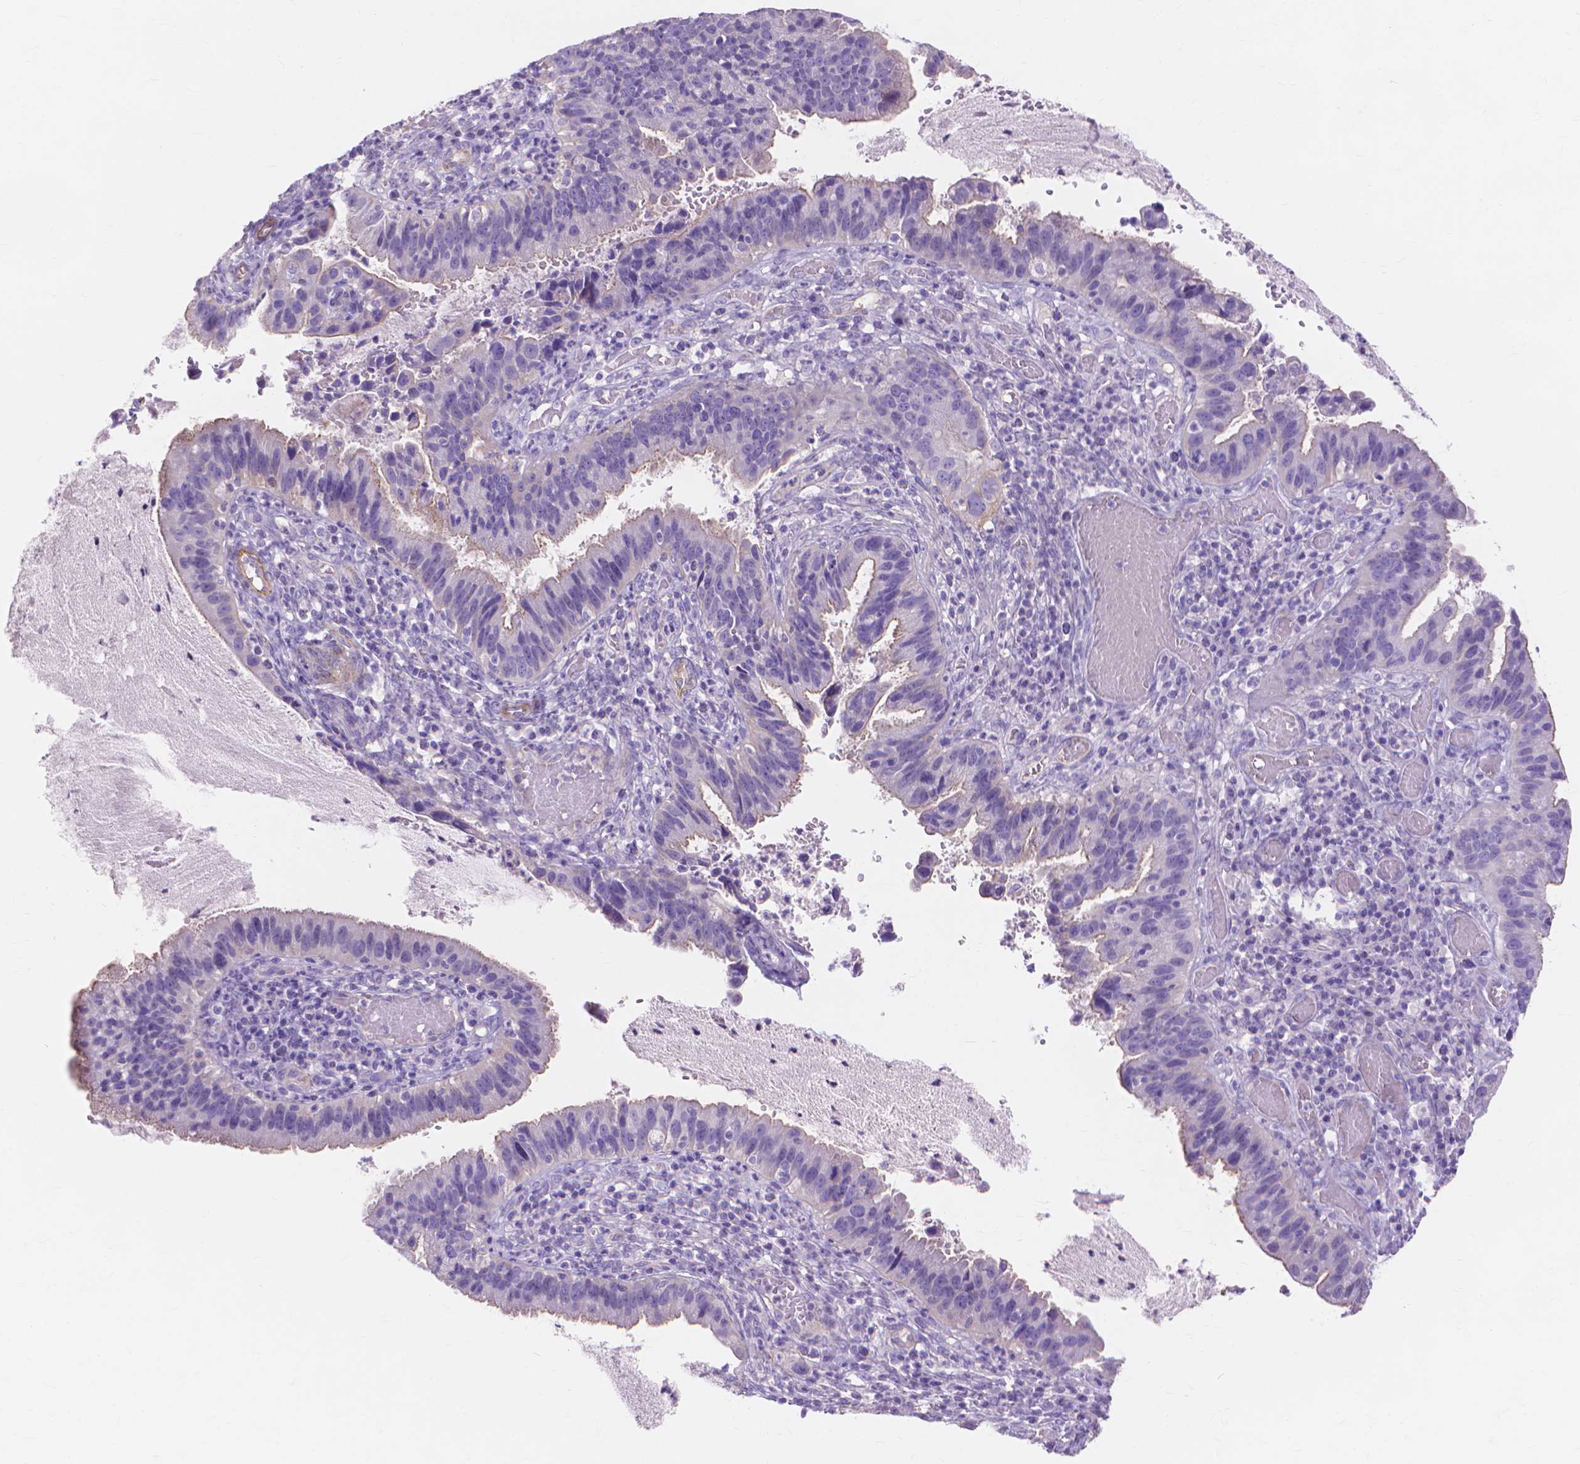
{"staining": {"intensity": "negative", "quantity": "none", "location": "none"}, "tissue": "cervical cancer", "cell_type": "Tumor cells", "image_type": "cancer", "snomed": [{"axis": "morphology", "description": "Adenocarcinoma, NOS"}, {"axis": "topography", "description": "Cervix"}], "caption": "Immunohistochemistry histopathology image of cervical cancer stained for a protein (brown), which demonstrates no expression in tumor cells. (Immunohistochemistry, brightfield microscopy, high magnification).", "gene": "MBLAC1", "patient": {"sex": "female", "age": 34}}